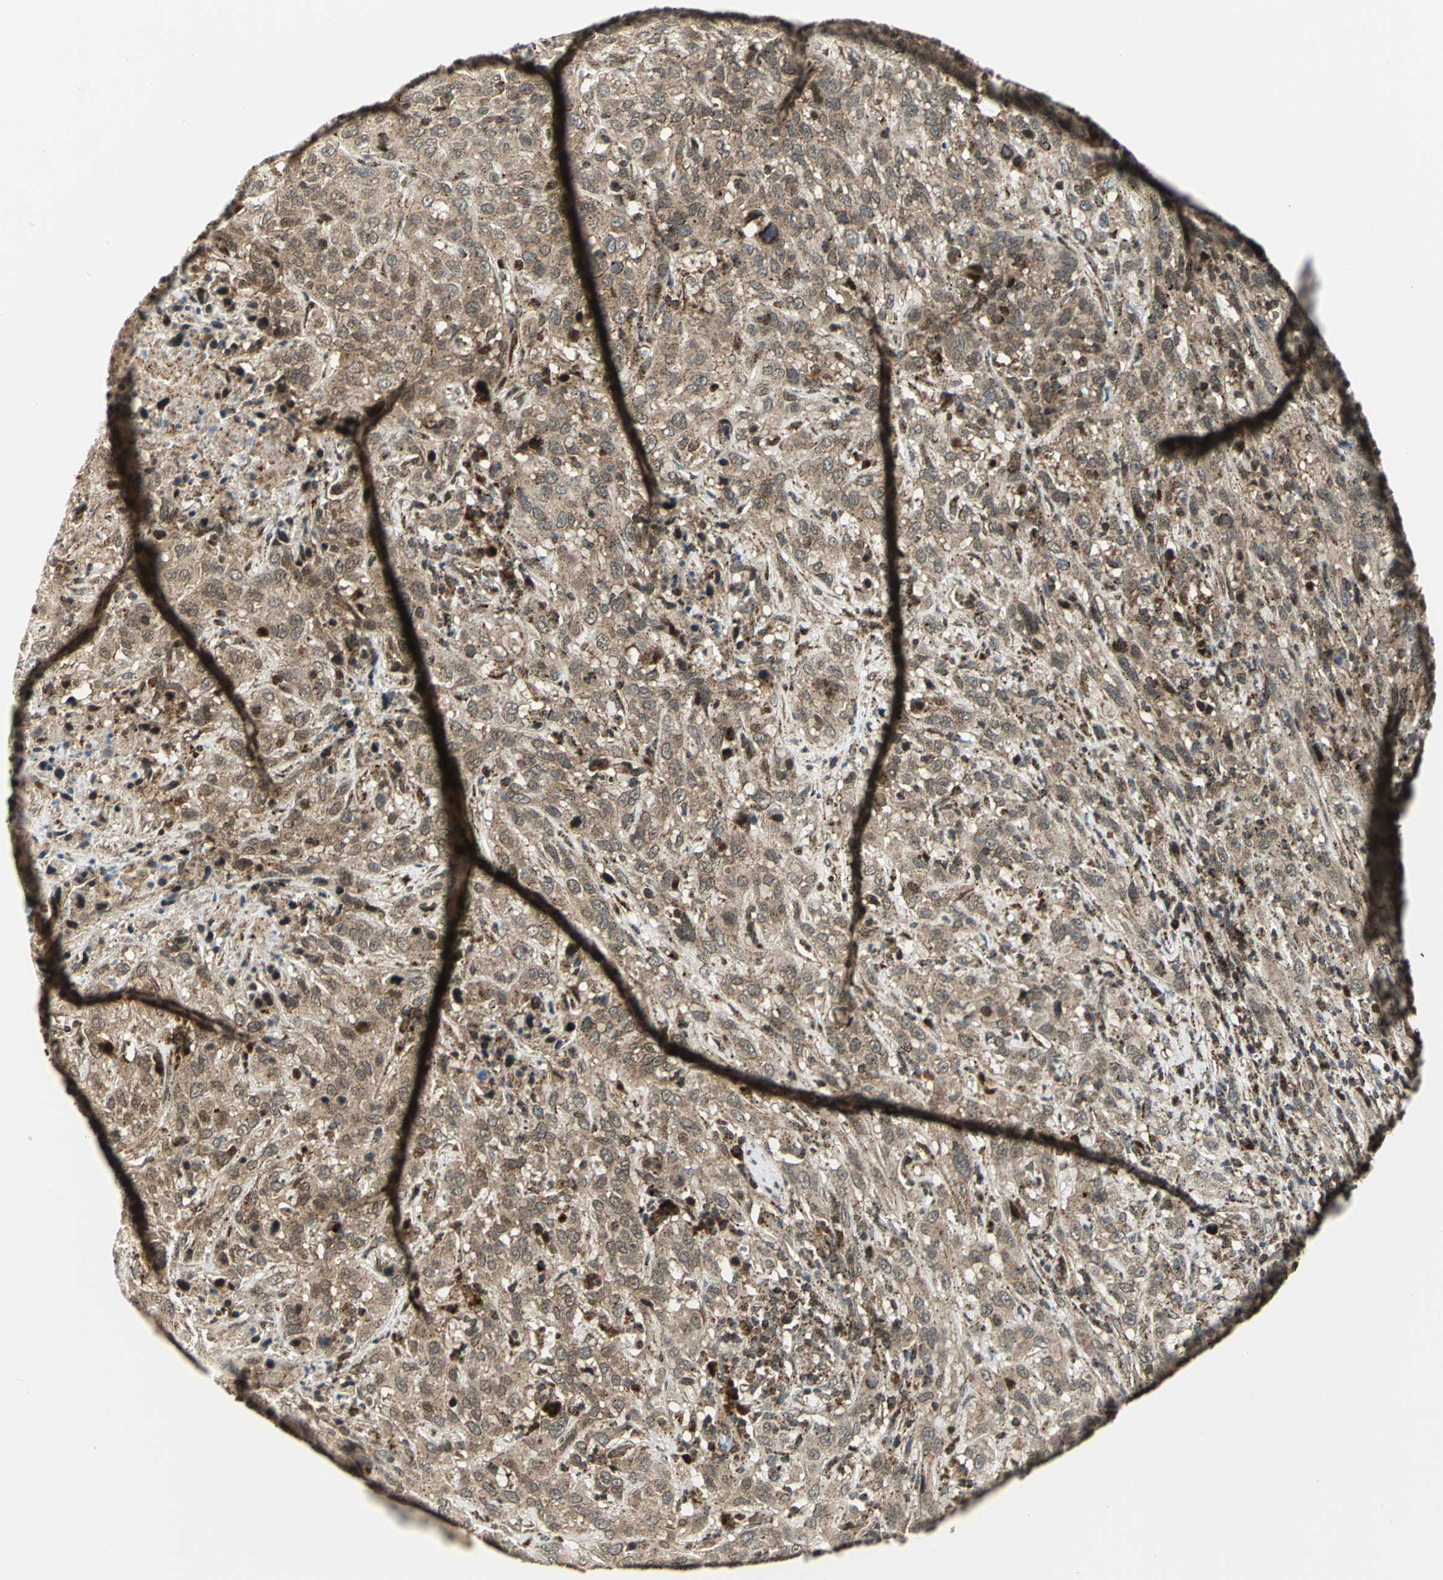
{"staining": {"intensity": "moderate", "quantity": ">75%", "location": "cytoplasmic/membranous"}, "tissue": "urothelial cancer", "cell_type": "Tumor cells", "image_type": "cancer", "snomed": [{"axis": "morphology", "description": "Urothelial carcinoma, High grade"}, {"axis": "topography", "description": "Urinary bladder"}], "caption": "IHC of urothelial cancer reveals medium levels of moderate cytoplasmic/membranous staining in approximately >75% of tumor cells.", "gene": "ATP6V1A", "patient": {"sex": "male", "age": 61}}